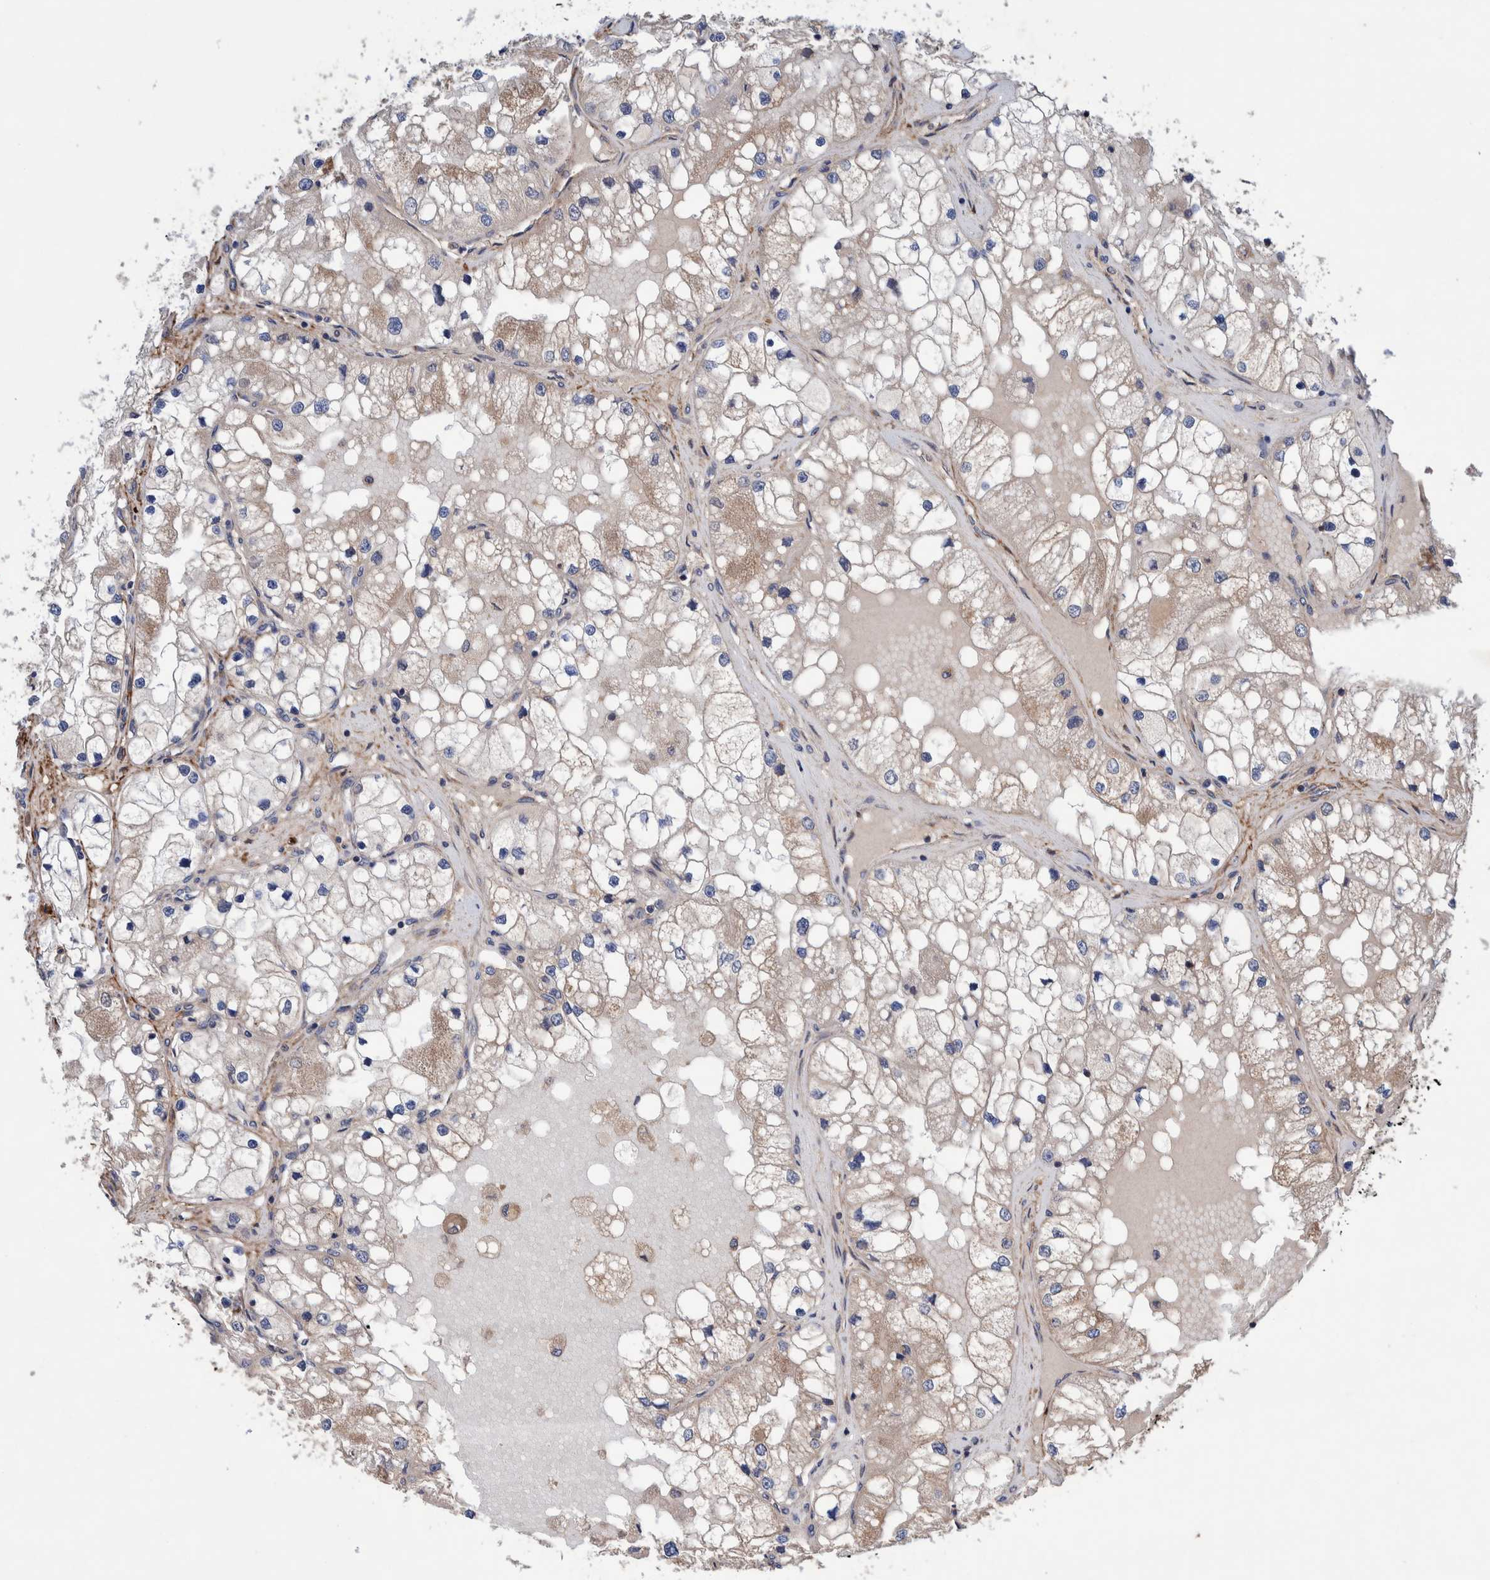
{"staining": {"intensity": "weak", "quantity": ">75%", "location": "cytoplasmic/membranous"}, "tissue": "renal cancer", "cell_type": "Tumor cells", "image_type": "cancer", "snomed": [{"axis": "morphology", "description": "Adenocarcinoma, NOS"}, {"axis": "topography", "description": "Kidney"}], "caption": "Immunohistochemistry of human renal cancer (adenocarcinoma) displays low levels of weak cytoplasmic/membranous positivity in approximately >75% of tumor cells. (Brightfield microscopy of DAB IHC at high magnification).", "gene": "PIK3R6", "patient": {"sex": "male", "age": 68}}